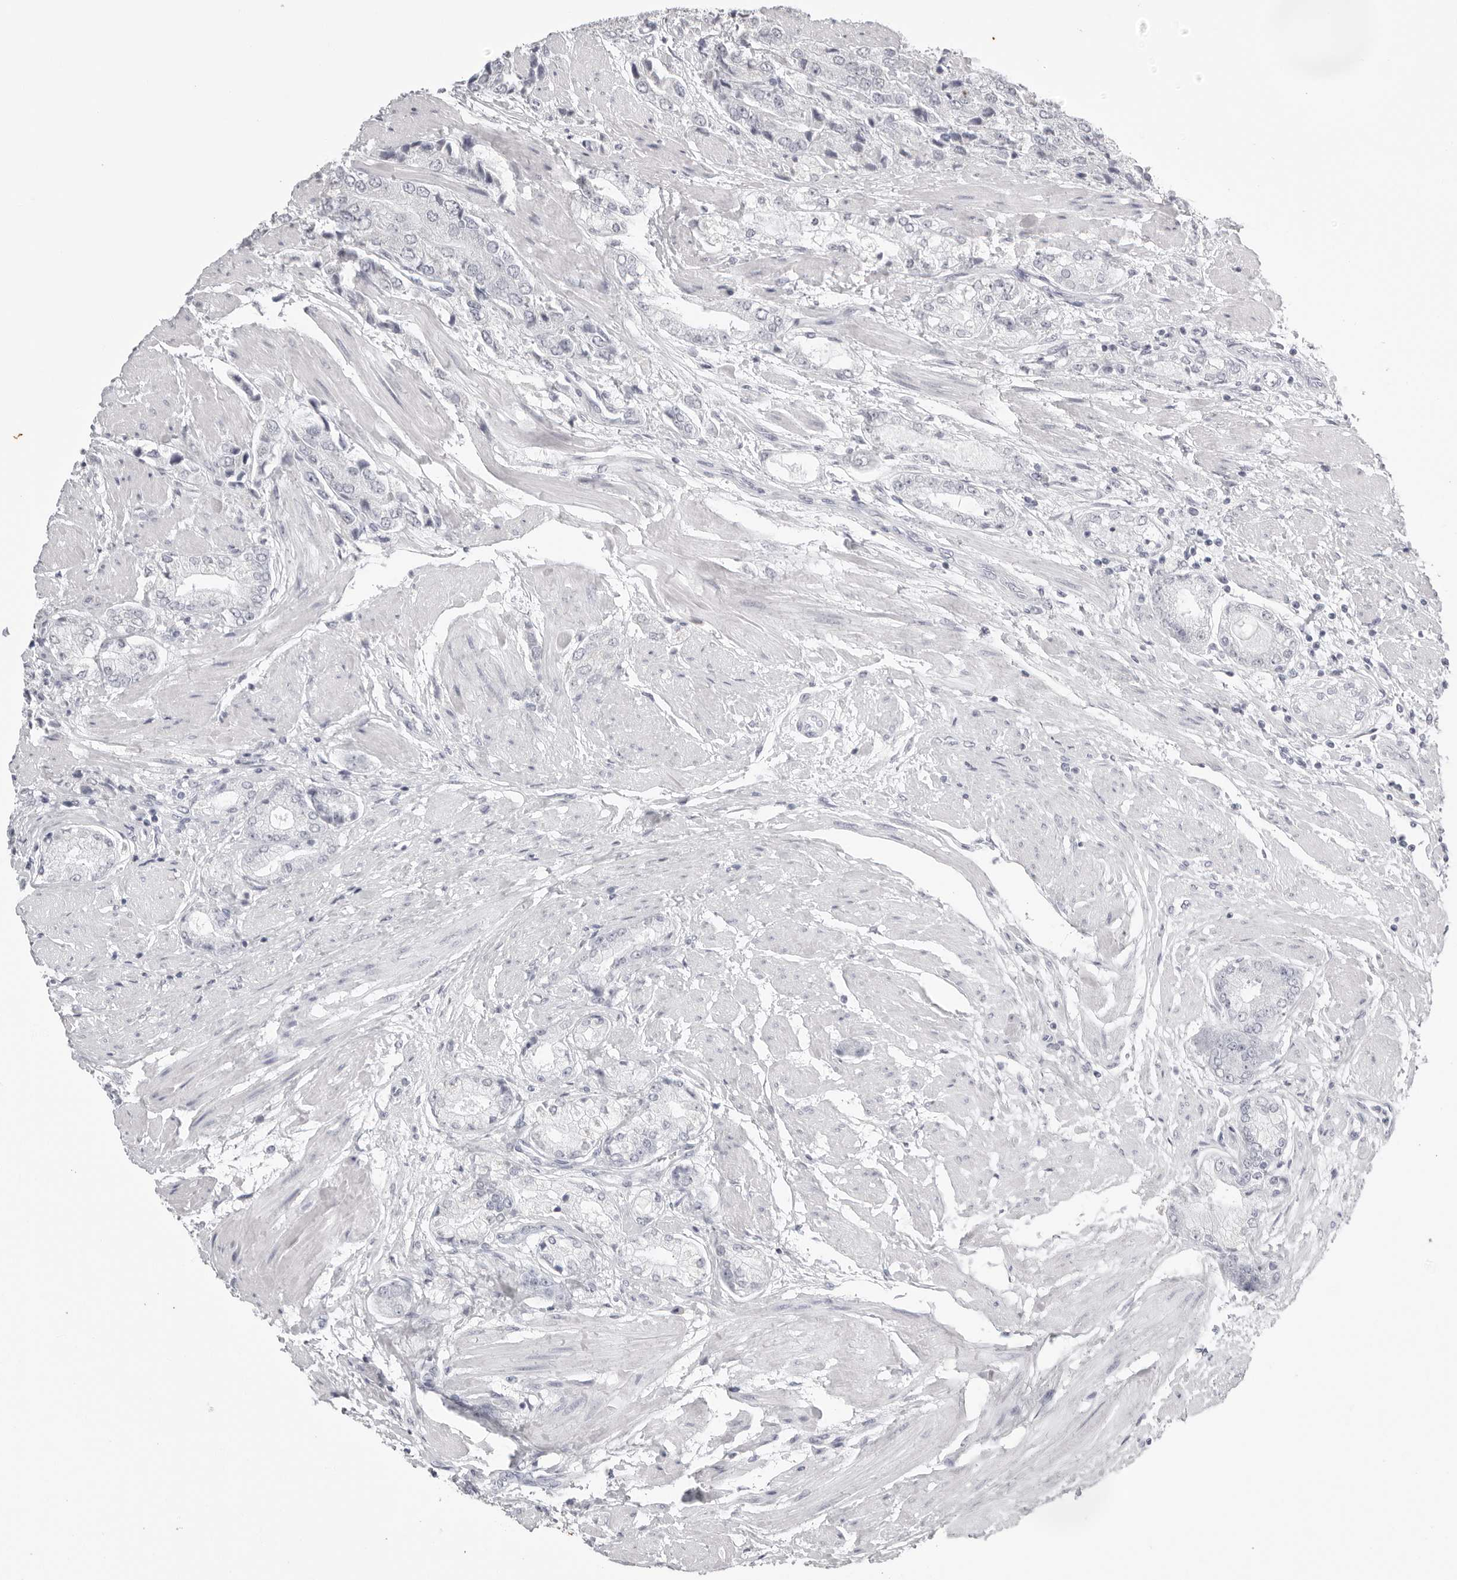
{"staining": {"intensity": "negative", "quantity": "none", "location": "none"}, "tissue": "prostate cancer", "cell_type": "Tumor cells", "image_type": "cancer", "snomed": [{"axis": "morphology", "description": "Adenocarcinoma, High grade"}, {"axis": "topography", "description": "Prostate"}], "caption": "An immunohistochemistry micrograph of prostate cancer (adenocarcinoma (high-grade)) is shown. There is no staining in tumor cells of prostate cancer (adenocarcinoma (high-grade)).", "gene": "KLK9", "patient": {"sex": "male", "age": 50}}